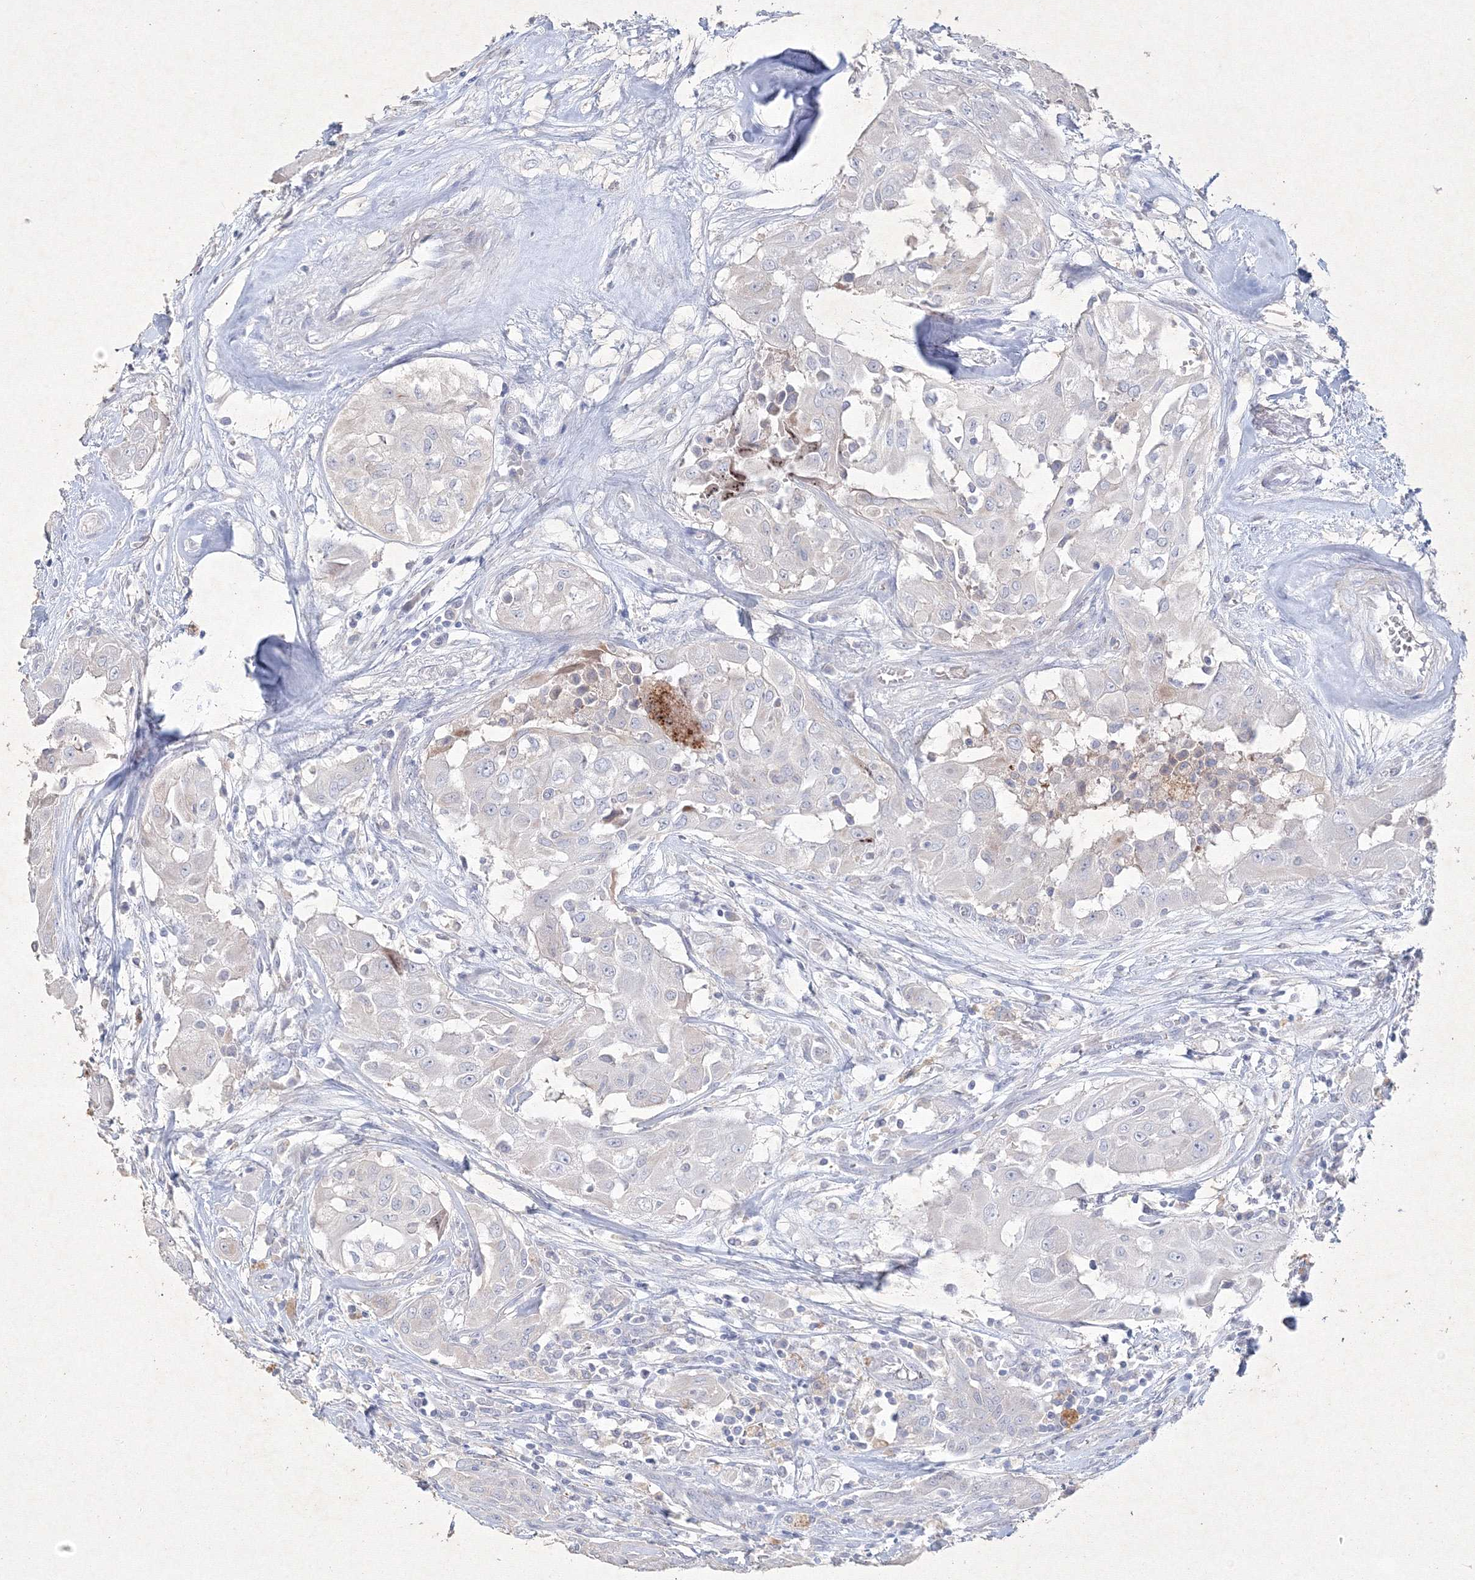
{"staining": {"intensity": "negative", "quantity": "none", "location": "none"}, "tissue": "thyroid cancer", "cell_type": "Tumor cells", "image_type": "cancer", "snomed": [{"axis": "morphology", "description": "Papillary adenocarcinoma, NOS"}, {"axis": "topography", "description": "Thyroid gland"}], "caption": "Immunohistochemistry photomicrograph of neoplastic tissue: papillary adenocarcinoma (thyroid) stained with DAB exhibits no significant protein expression in tumor cells.", "gene": "CXXC4", "patient": {"sex": "female", "age": 59}}